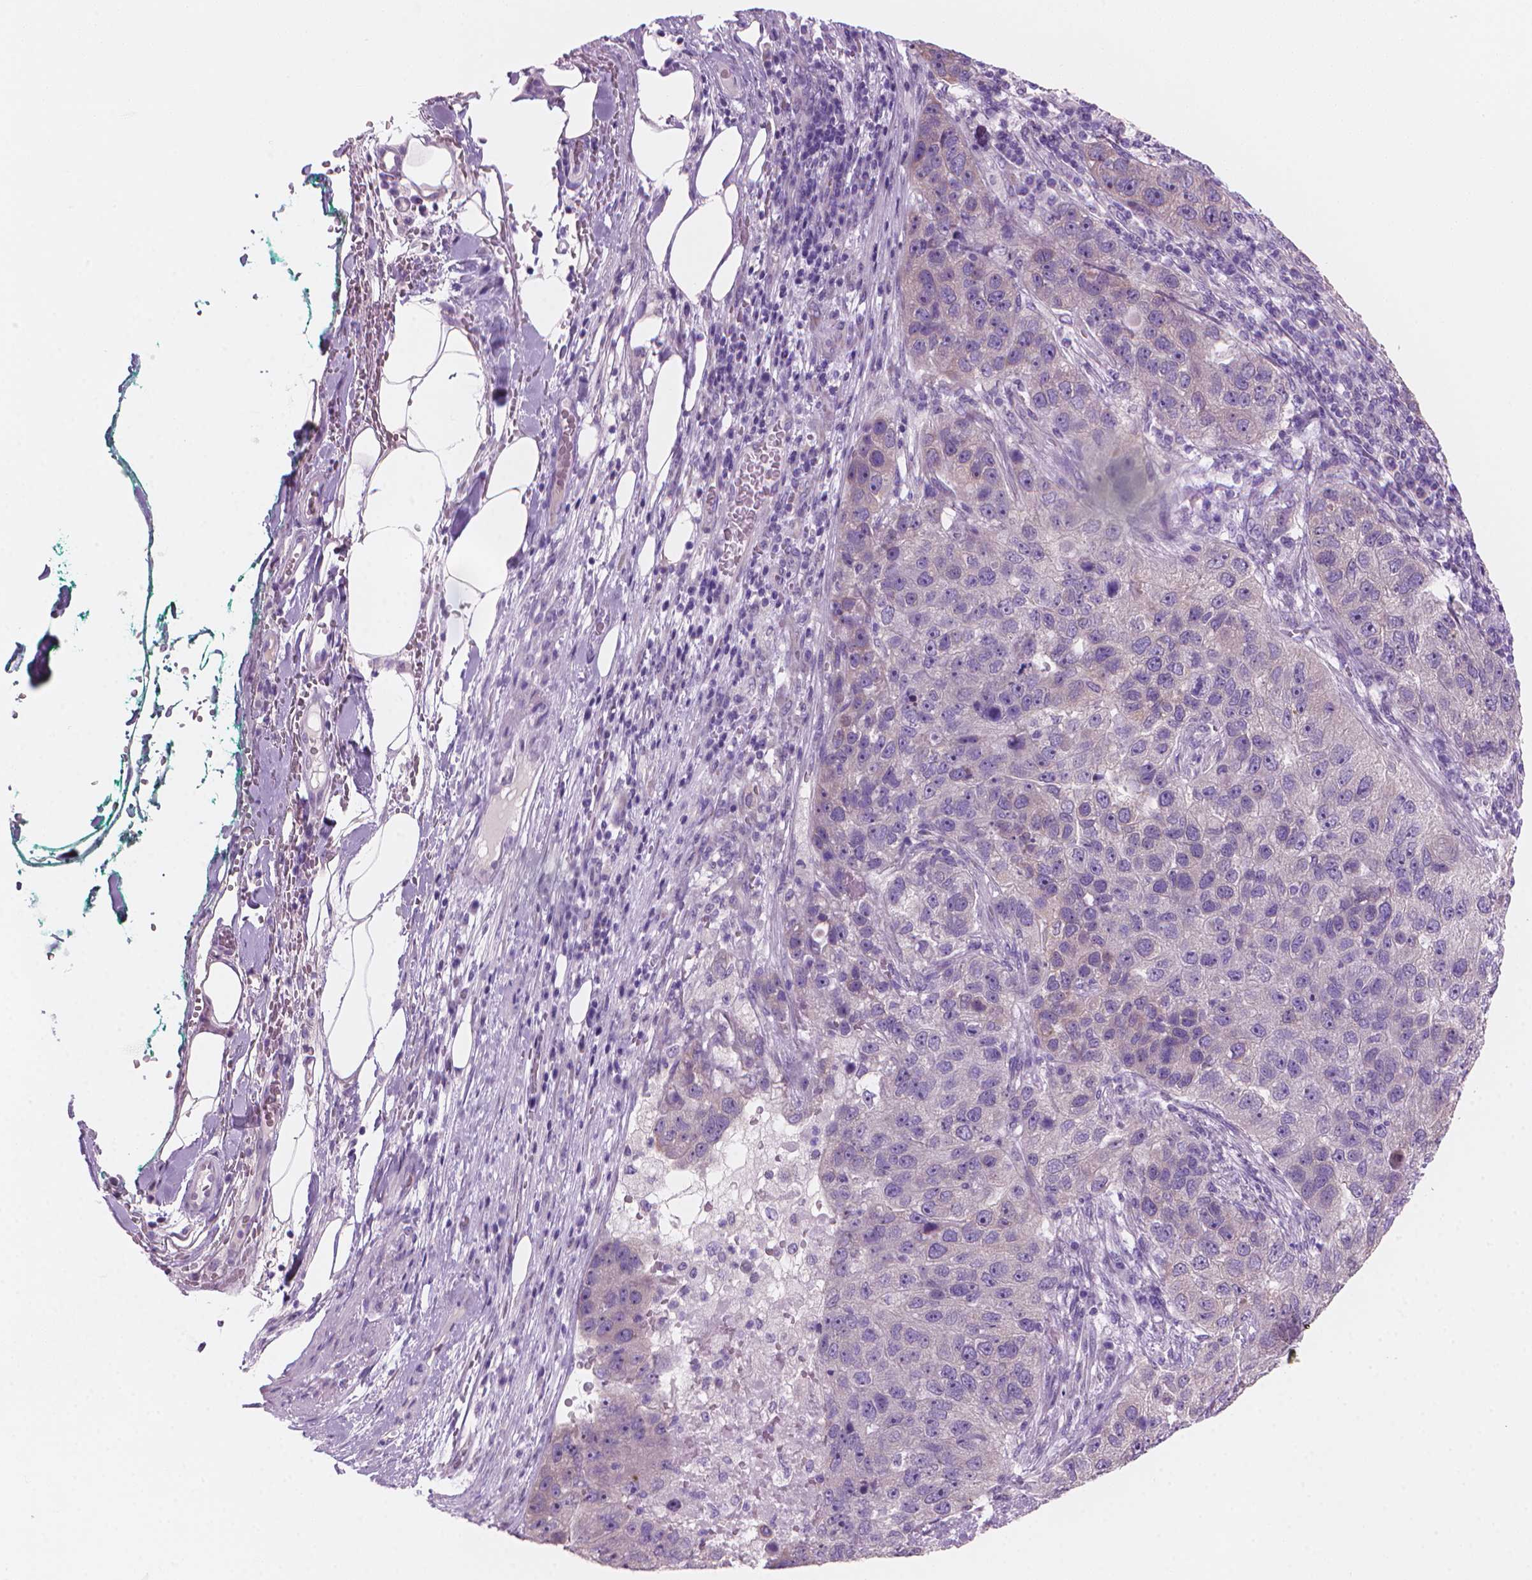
{"staining": {"intensity": "negative", "quantity": "none", "location": "none"}, "tissue": "pancreatic cancer", "cell_type": "Tumor cells", "image_type": "cancer", "snomed": [{"axis": "morphology", "description": "Adenocarcinoma, NOS"}, {"axis": "topography", "description": "Pancreas"}], "caption": "IHC micrograph of adenocarcinoma (pancreatic) stained for a protein (brown), which displays no positivity in tumor cells.", "gene": "ENSG00000187186", "patient": {"sex": "female", "age": 61}}